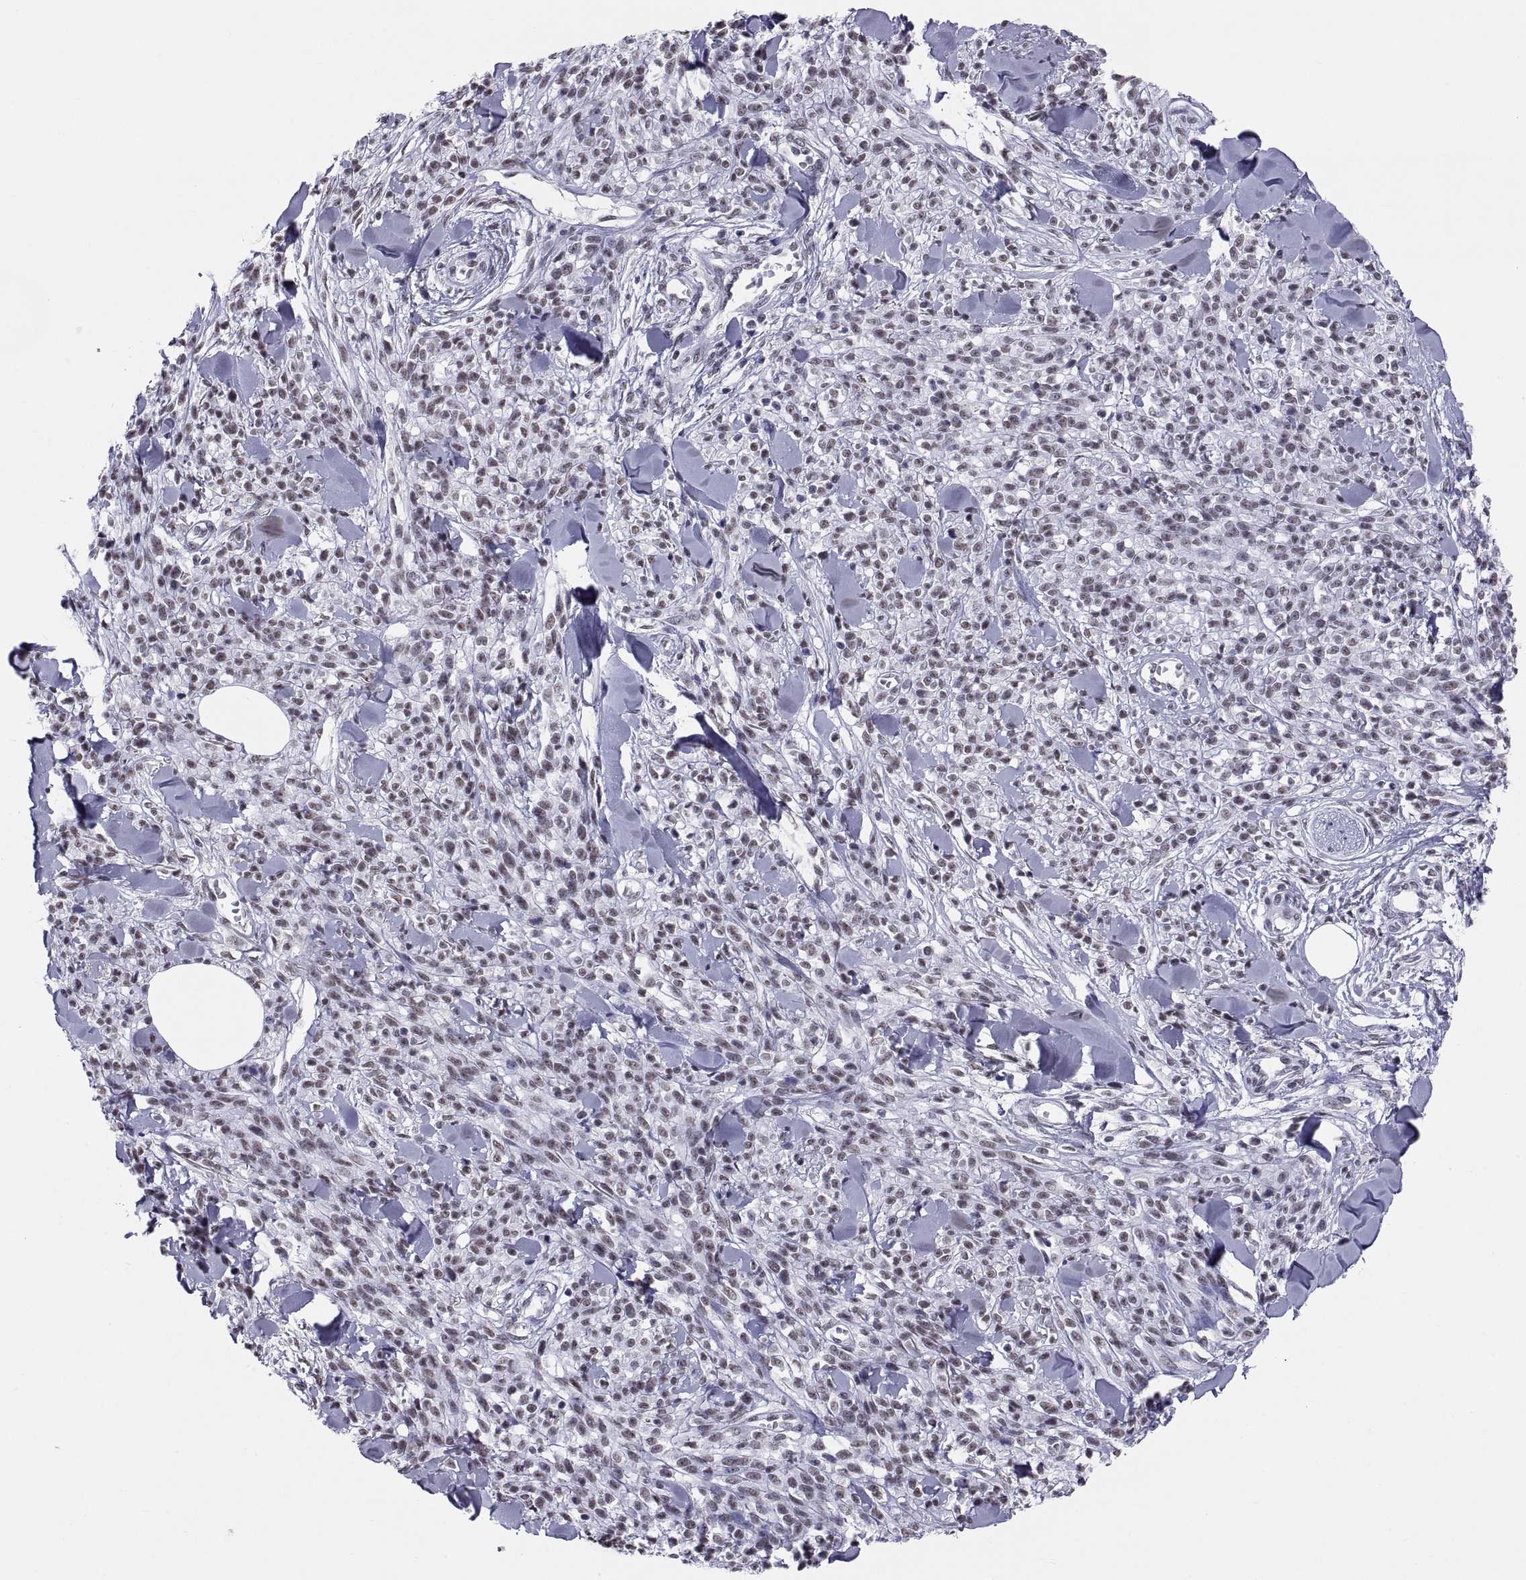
{"staining": {"intensity": "weak", "quantity": ">75%", "location": "nuclear"}, "tissue": "melanoma", "cell_type": "Tumor cells", "image_type": "cancer", "snomed": [{"axis": "morphology", "description": "Malignant melanoma, NOS"}, {"axis": "topography", "description": "Skin"}, {"axis": "topography", "description": "Skin of trunk"}], "caption": "There is low levels of weak nuclear positivity in tumor cells of melanoma, as demonstrated by immunohistochemical staining (brown color).", "gene": "NEUROD6", "patient": {"sex": "male", "age": 74}}